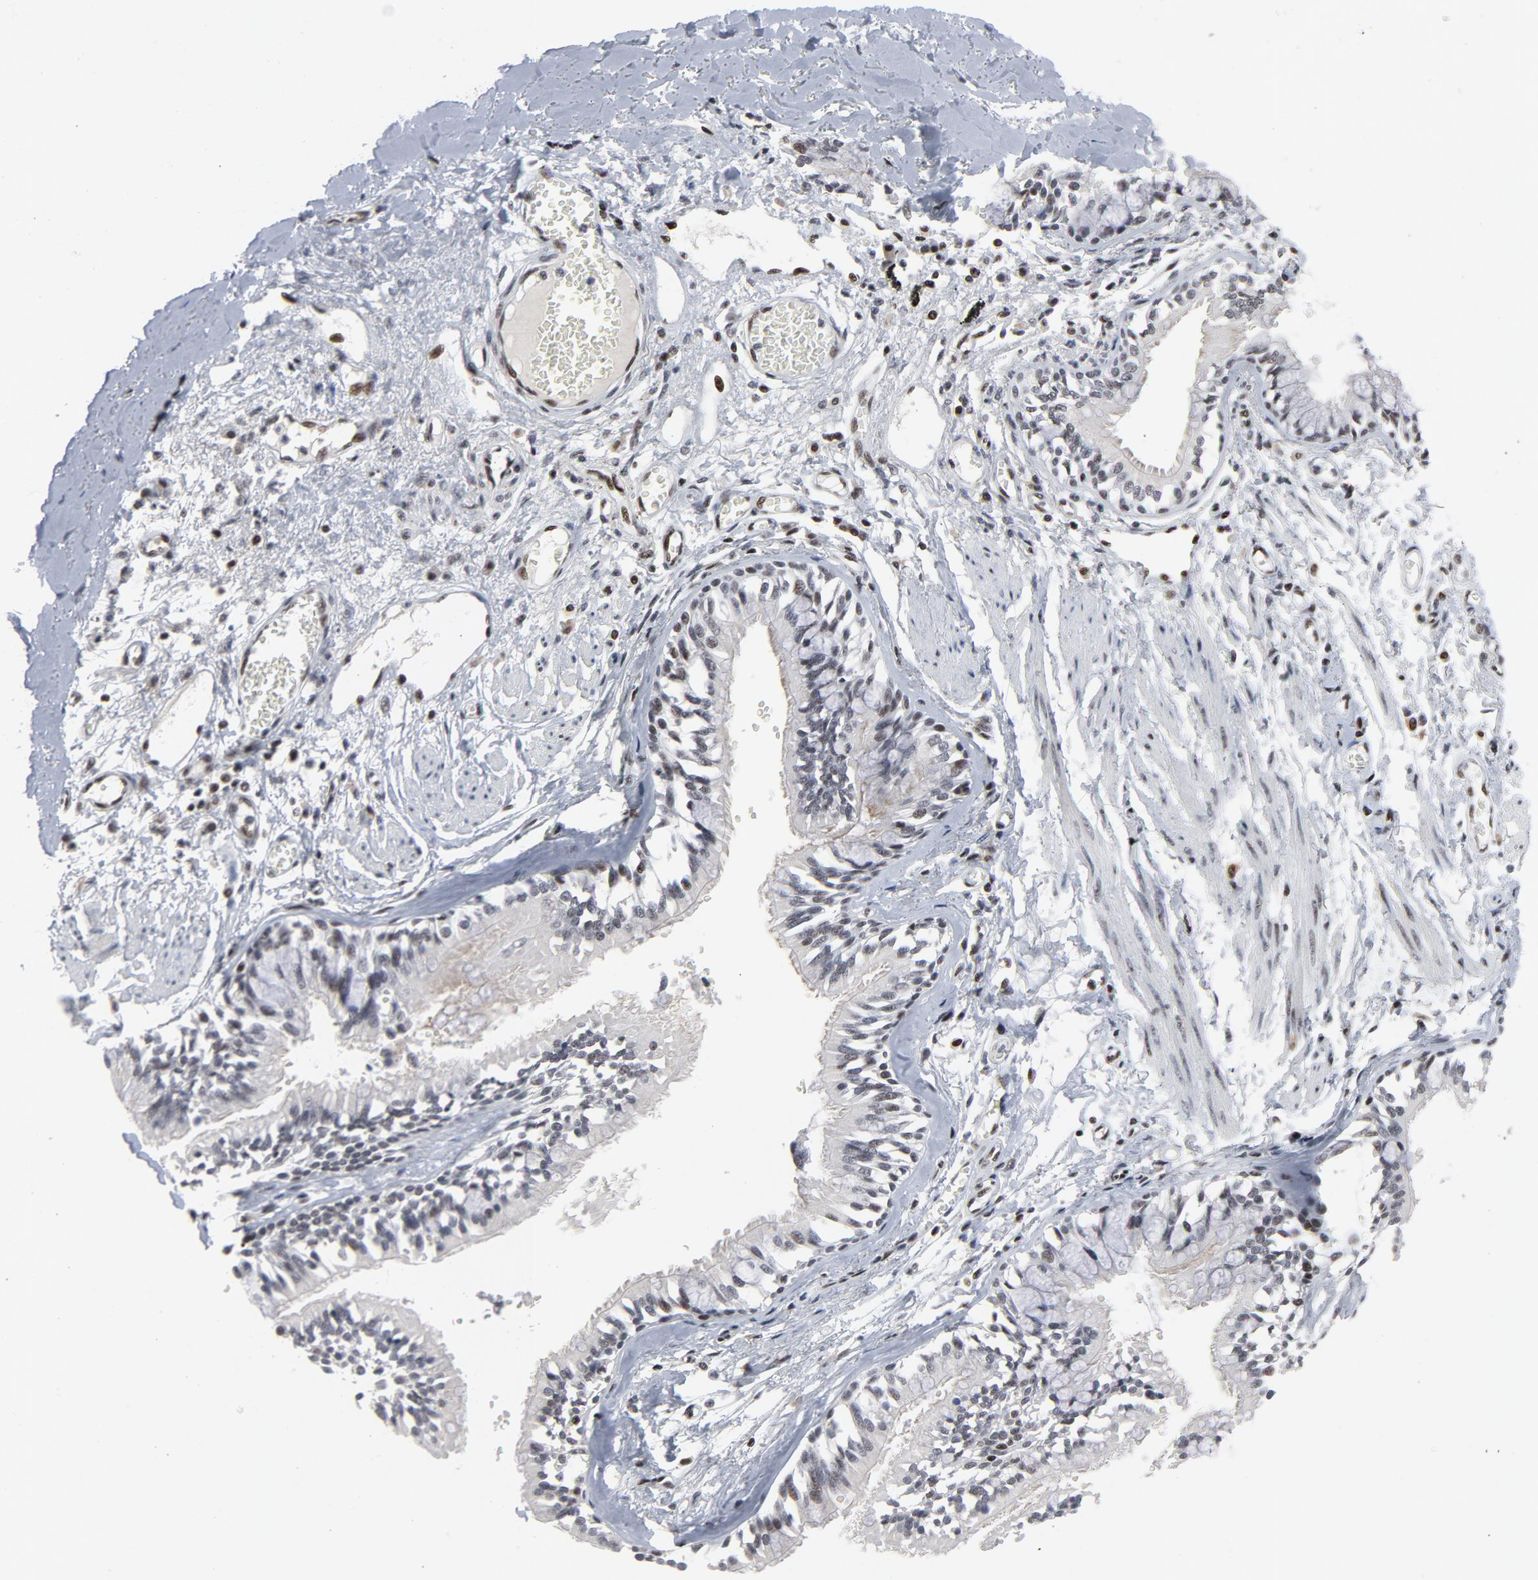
{"staining": {"intensity": "weak", "quantity": "25%-75%", "location": "nuclear"}, "tissue": "bronchus", "cell_type": "Respiratory epithelial cells", "image_type": "normal", "snomed": [{"axis": "morphology", "description": "Normal tissue, NOS"}, {"axis": "topography", "description": "Bronchus"}, {"axis": "topography", "description": "Lung"}], "caption": "Protein staining by IHC displays weak nuclear positivity in approximately 25%-75% of respiratory epithelial cells in unremarkable bronchus.", "gene": "GABPA", "patient": {"sex": "female", "age": 56}}